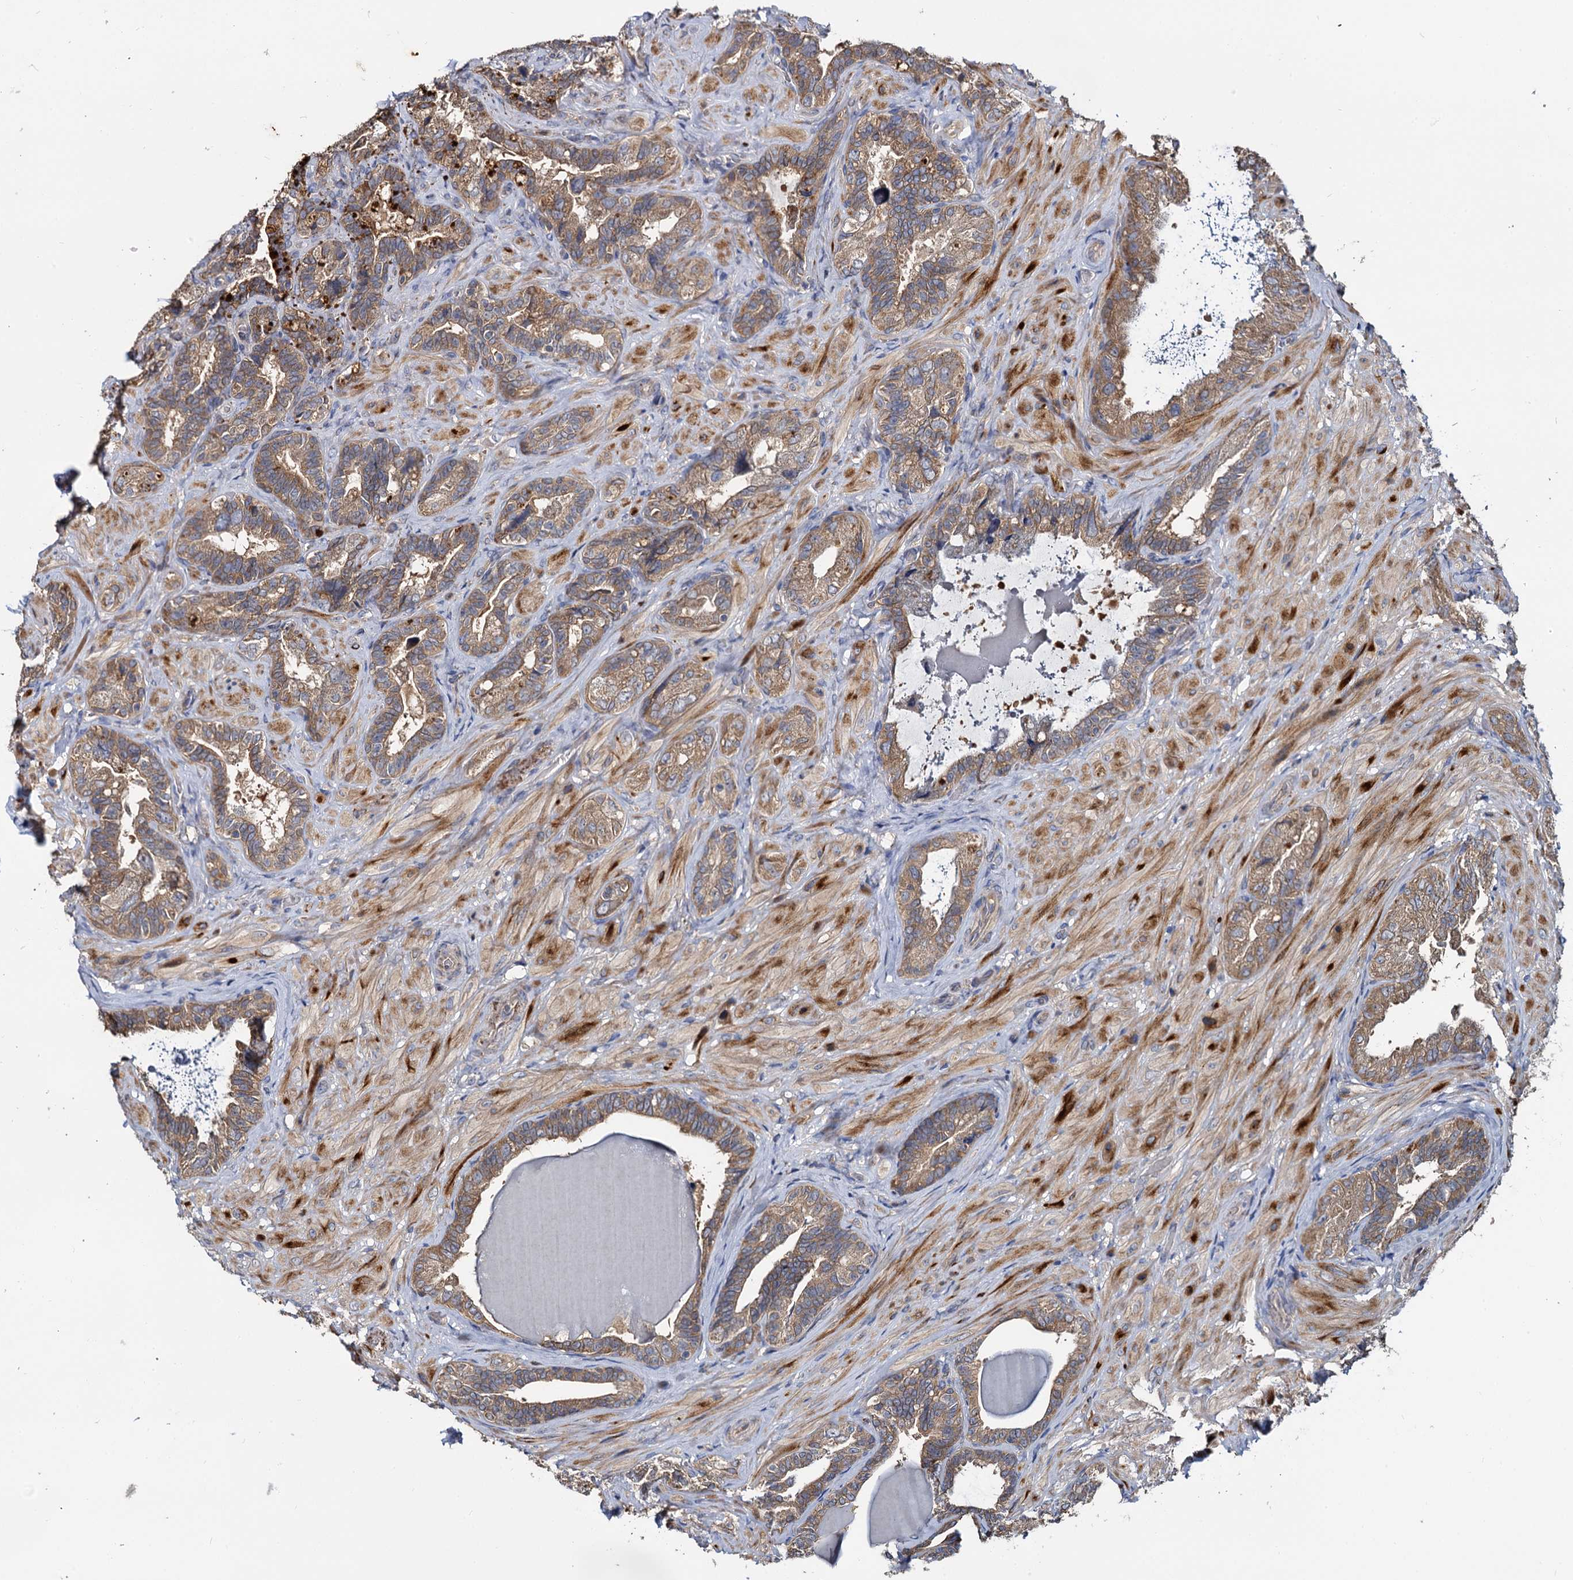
{"staining": {"intensity": "moderate", "quantity": ">75%", "location": "cytoplasmic/membranous"}, "tissue": "seminal vesicle", "cell_type": "Glandular cells", "image_type": "normal", "snomed": [{"axis": "morphology", "description": "Normal tissue, NOS"}, {"axis": "topography", "description": "Prostate and seminal vesicle, NOS"}, {"axis": "topography", "description": "Prostate"}, {"axis": "topography", "description": "Seminal veicle"}], "caption": "This micrograph demonstrates immunohistochemistry staining of benign seminal vesicle, with medium moderate cytoplasmic/membranous expression in about >75% of glandular cells.", "gene": "CEP192", "patient": {"sex": "male", "age": 67}}